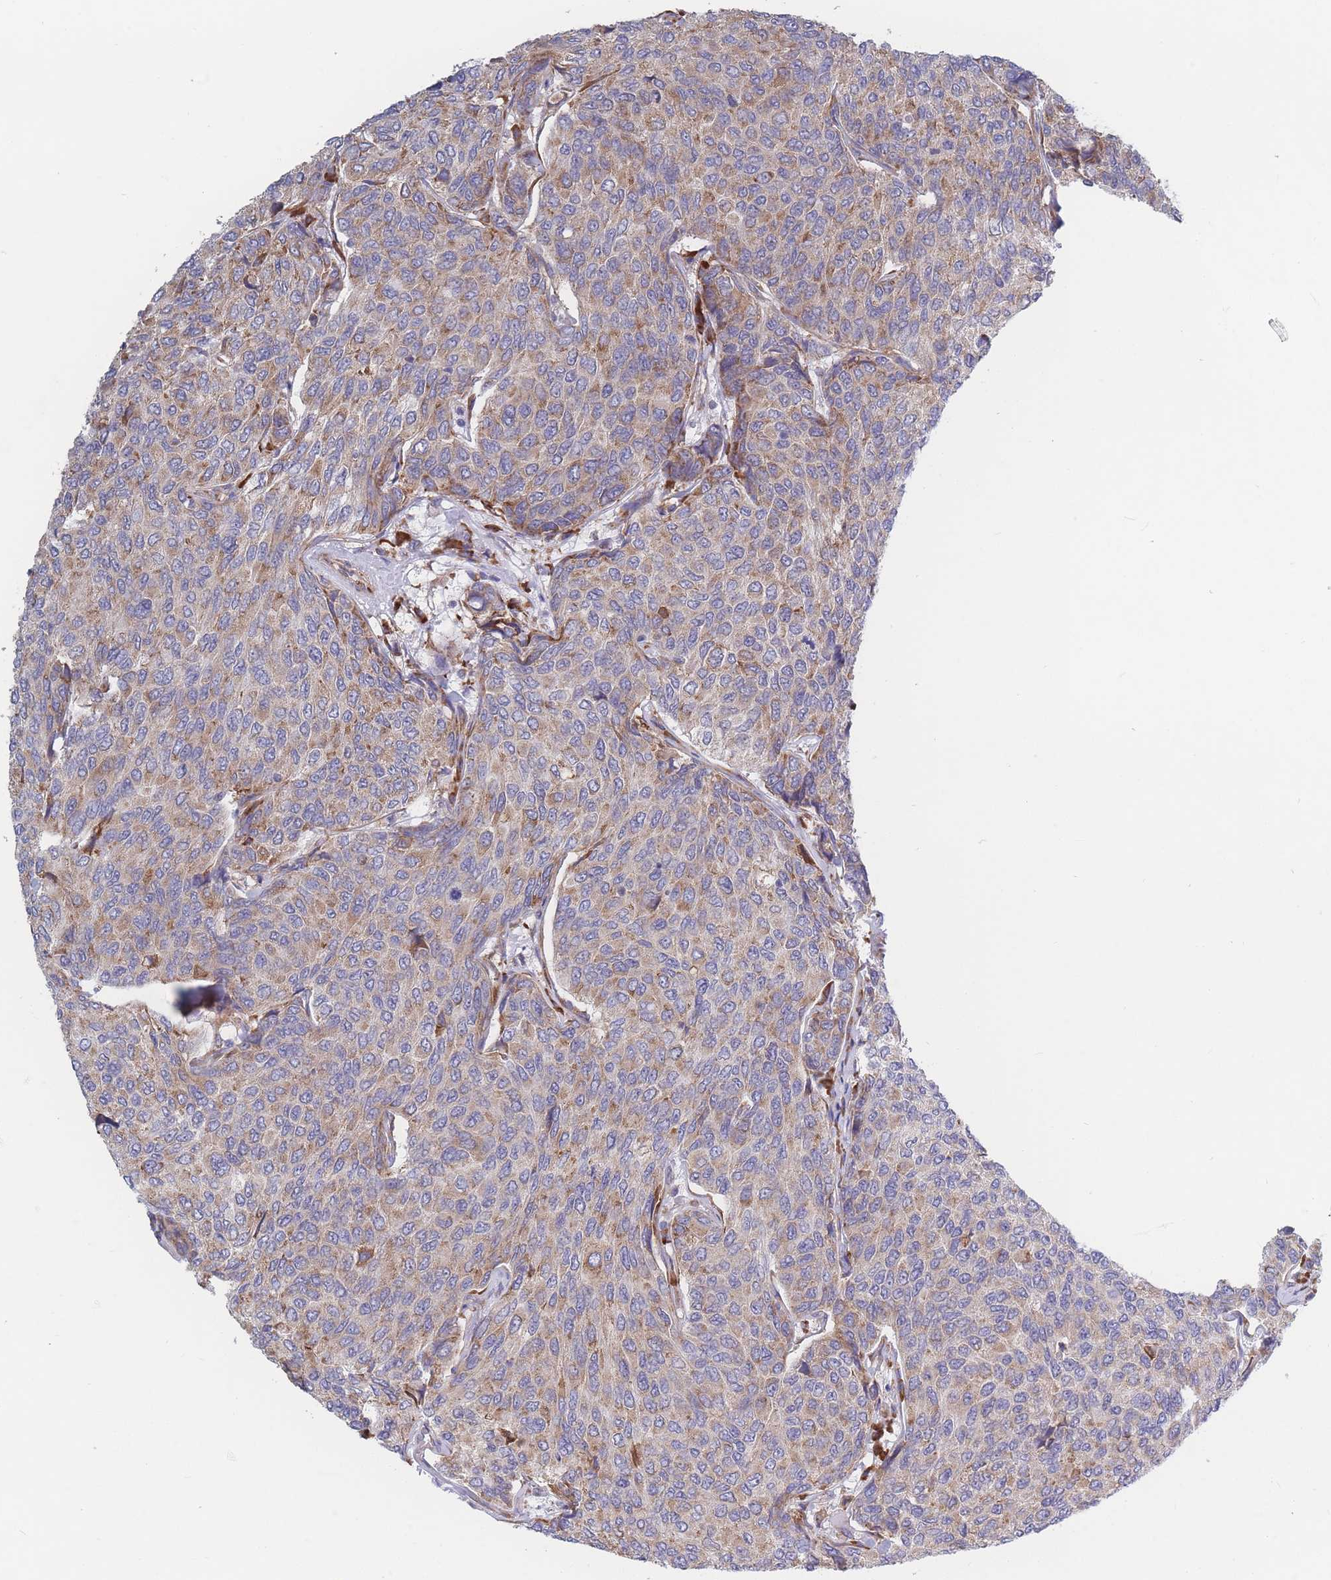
{"staining": {"intensity": "moderate", "quantity": "25%-75%", "location": "cytoplasmic/membranous"}, "tissue": "breast cancer", "cell_type": "Tumor cells", "image_type": "cancer", "snomed": [{"axis": "morphology", "description": "Duct carcinoma"}, {"axis": "topography", "description": "Breast"}], "caption": "A photomicrograph of intraductal carcinoma (breast) stained for a protein displays moderate cytoplasmic/membranous brown staining in tumor cells.", "gene": "RPL8", "patient": {"sex": "female", "age": 55}}